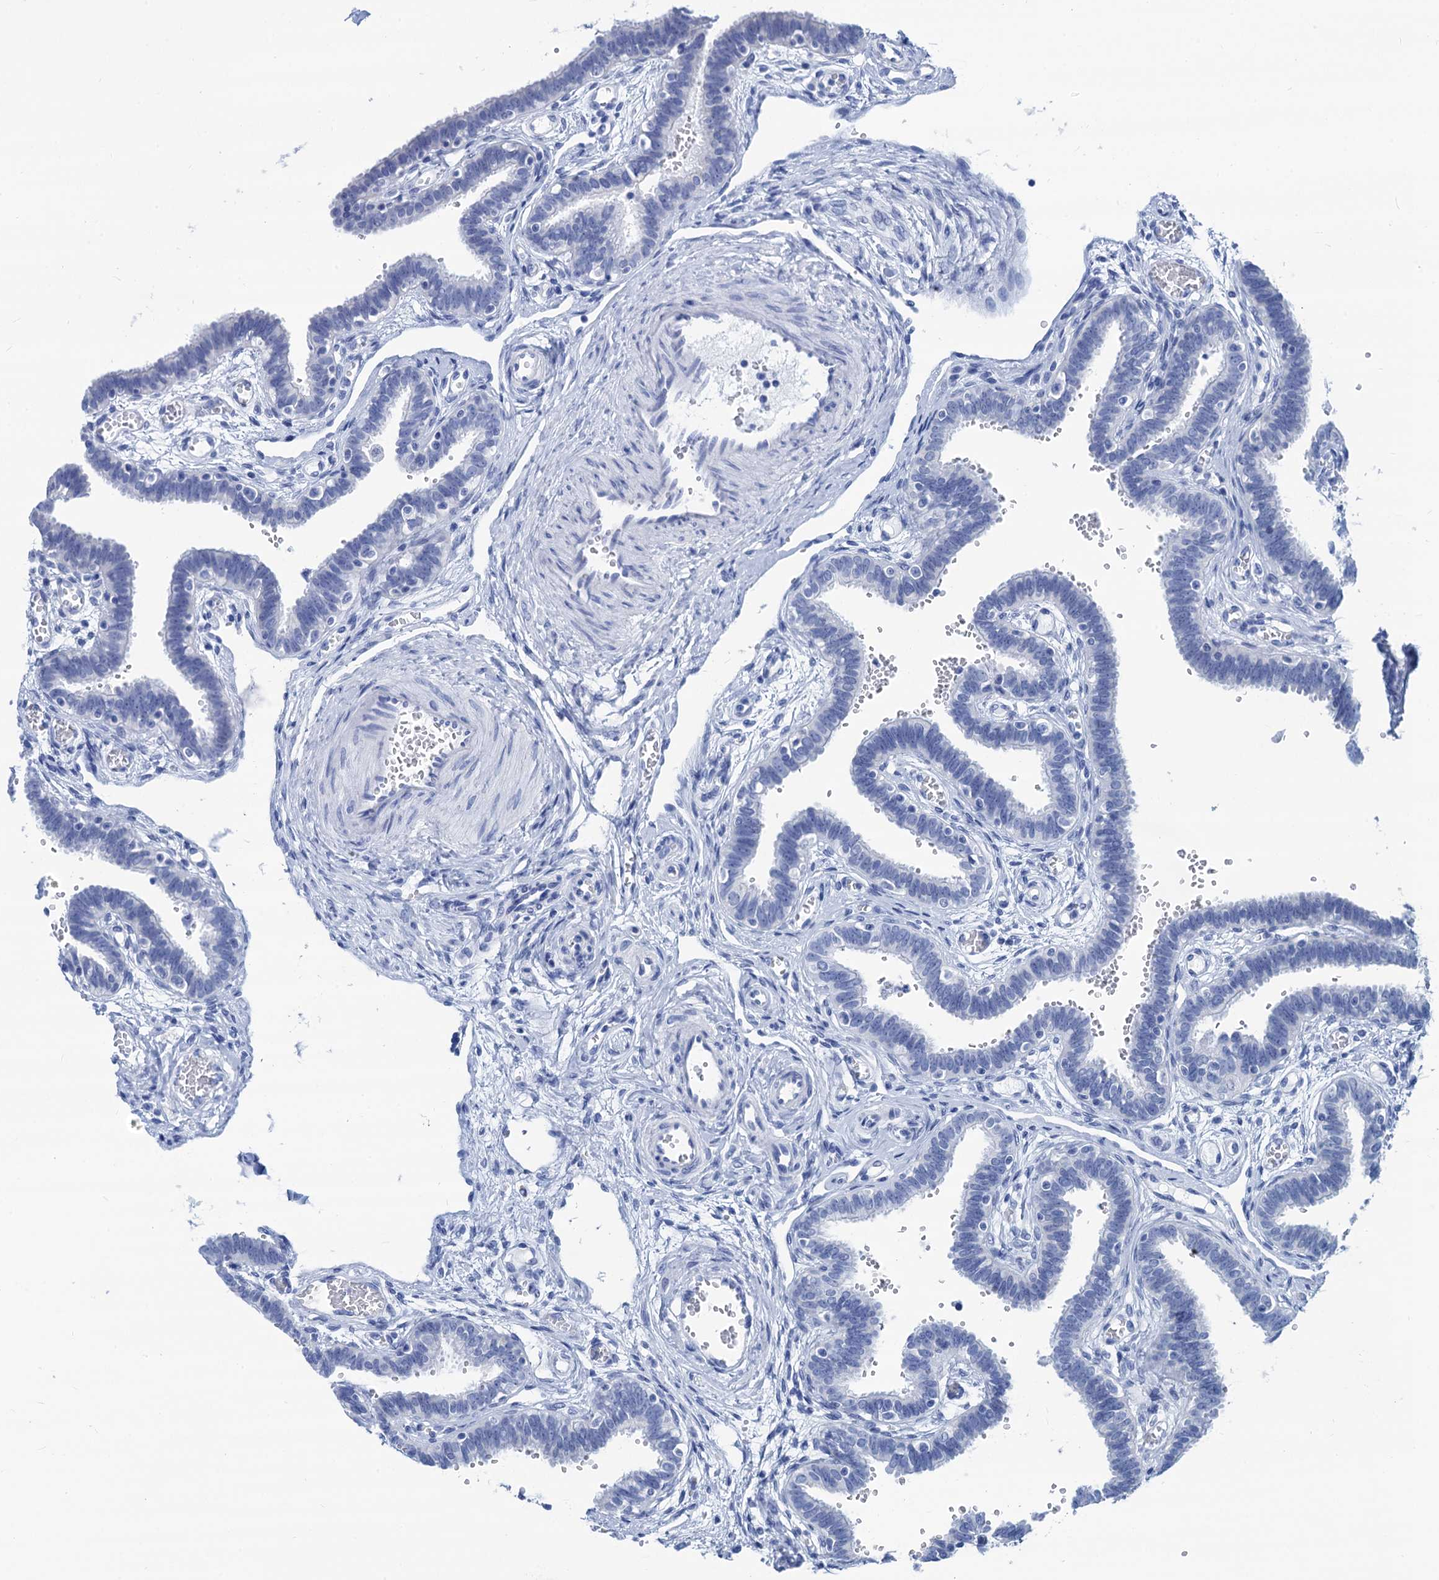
{"staining": {"intensity": "negative", "quantity": "none", "location": "none"}, "tissue": "fallopian tube", "cell_type": "Glandular cells", "image_type": "normal", "snomed": [{"axis": "morphology", "description": "Normal tissue, NOS"}, {"axis": "topography", "description": "Fallopian tube"}, {"axis": "topography", "description": "Placenta"}], "caption": "High power microscopy photomicrograph of an IHC micrograph of benign fallopian tube, revealing no significant positivity in glandular cells.", "gene": "CABYR", "patient": {"sex": "female", "age": 32}}